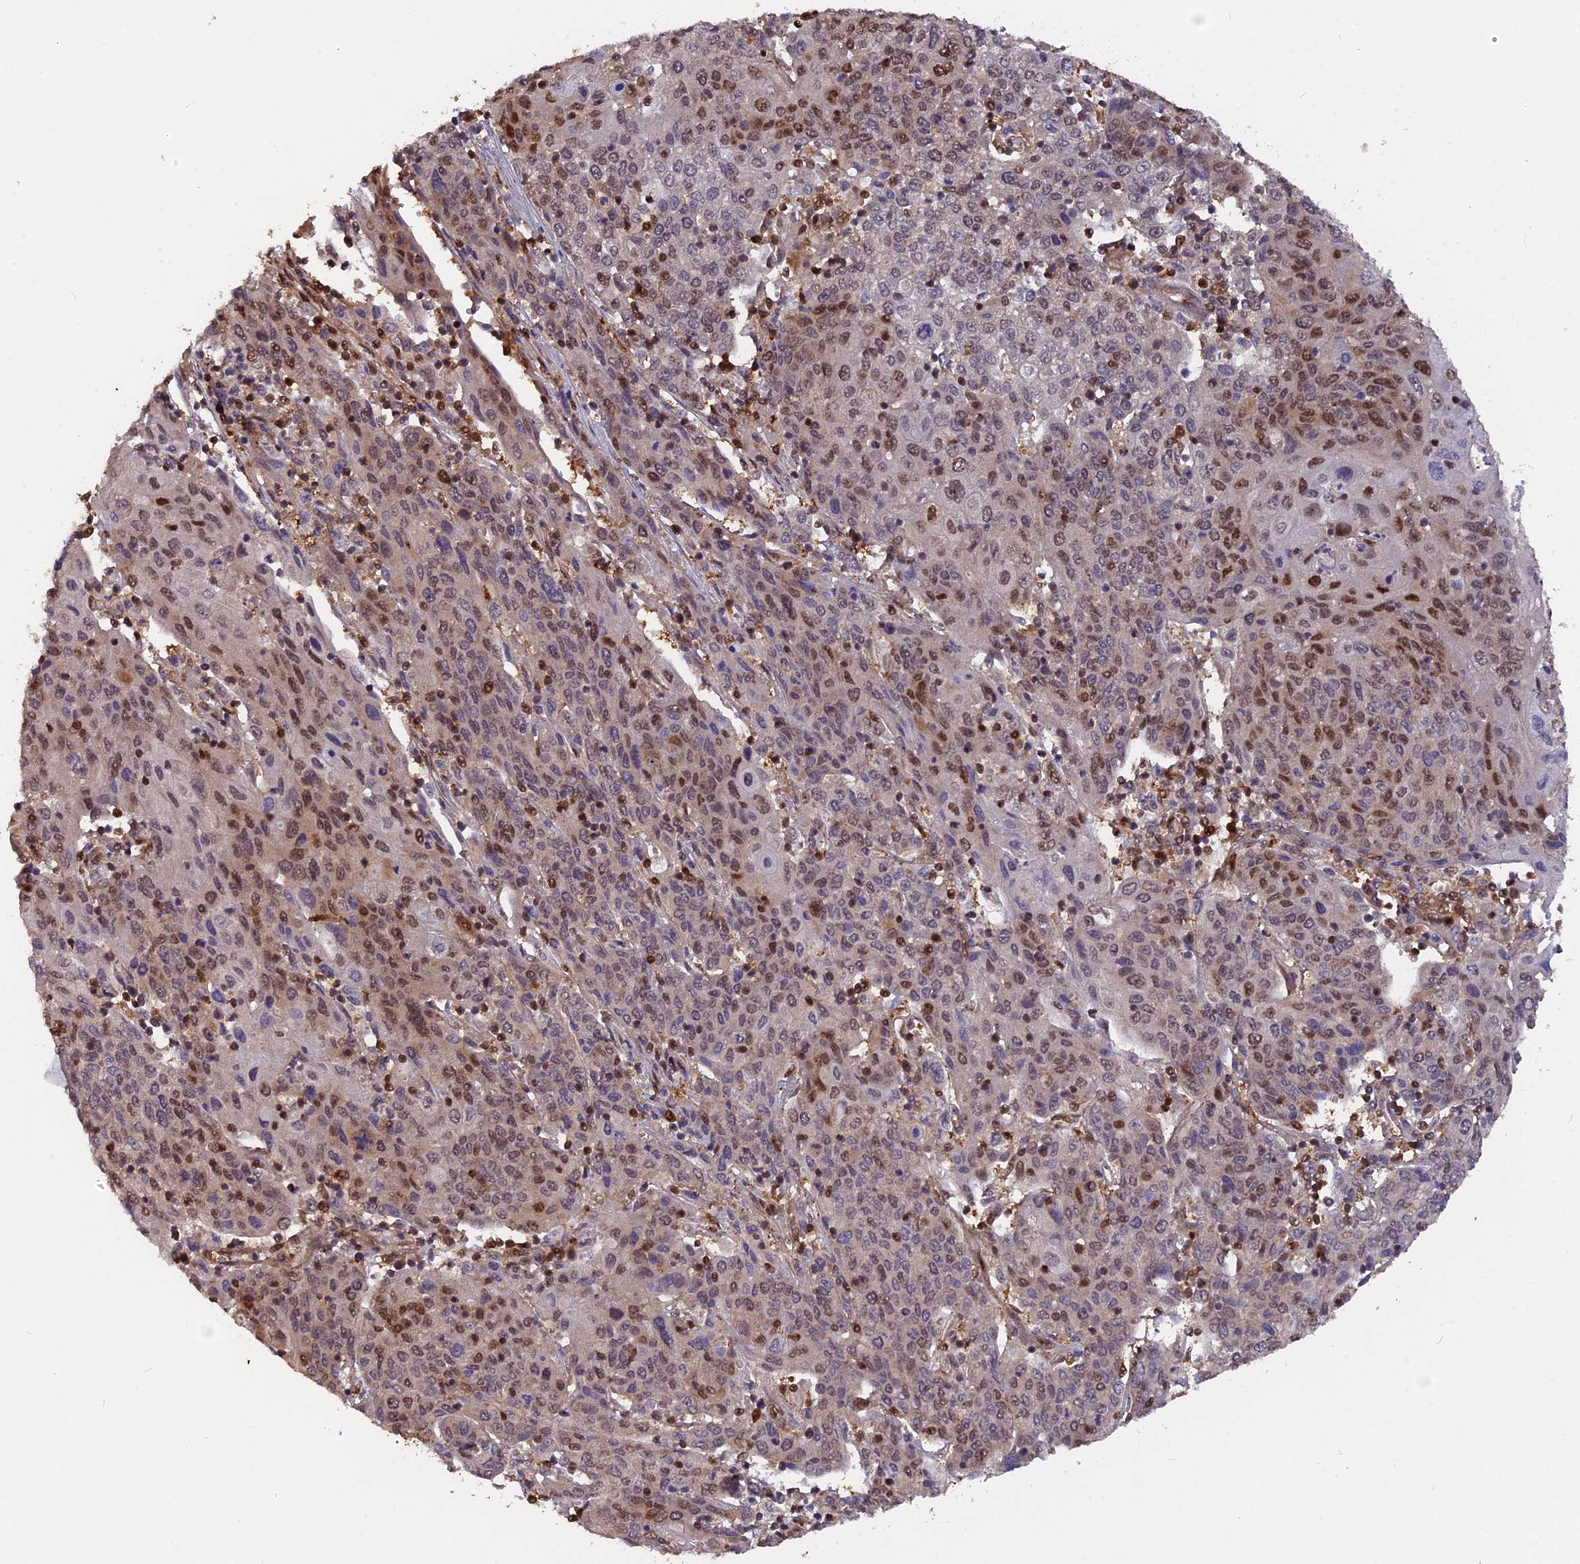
{"staining": {"intensity": "moderate", "quantity": "25%-75%", "location": "nuclear"}, "tissue": "cervical cancer", "cell_type": "Tumor cells", "image_type": "cancer", "snomed": [{"axis": "morphology", "description": "Squamous cell carcinoma, NOS"}, {"axis": "topography", "description": "Cervix"}], "caption": "High-magnification brightfield microscopy of squamous cell carcinoma (cervical) stained with DAB (brown) and counterstained with hematoxylin (blue). tumor cells exhibit moderate nuclear staining is present in approximately25%-75% of cells.", "gene": "ADRM1", "patient": {"sex": "female", "age": 67}}